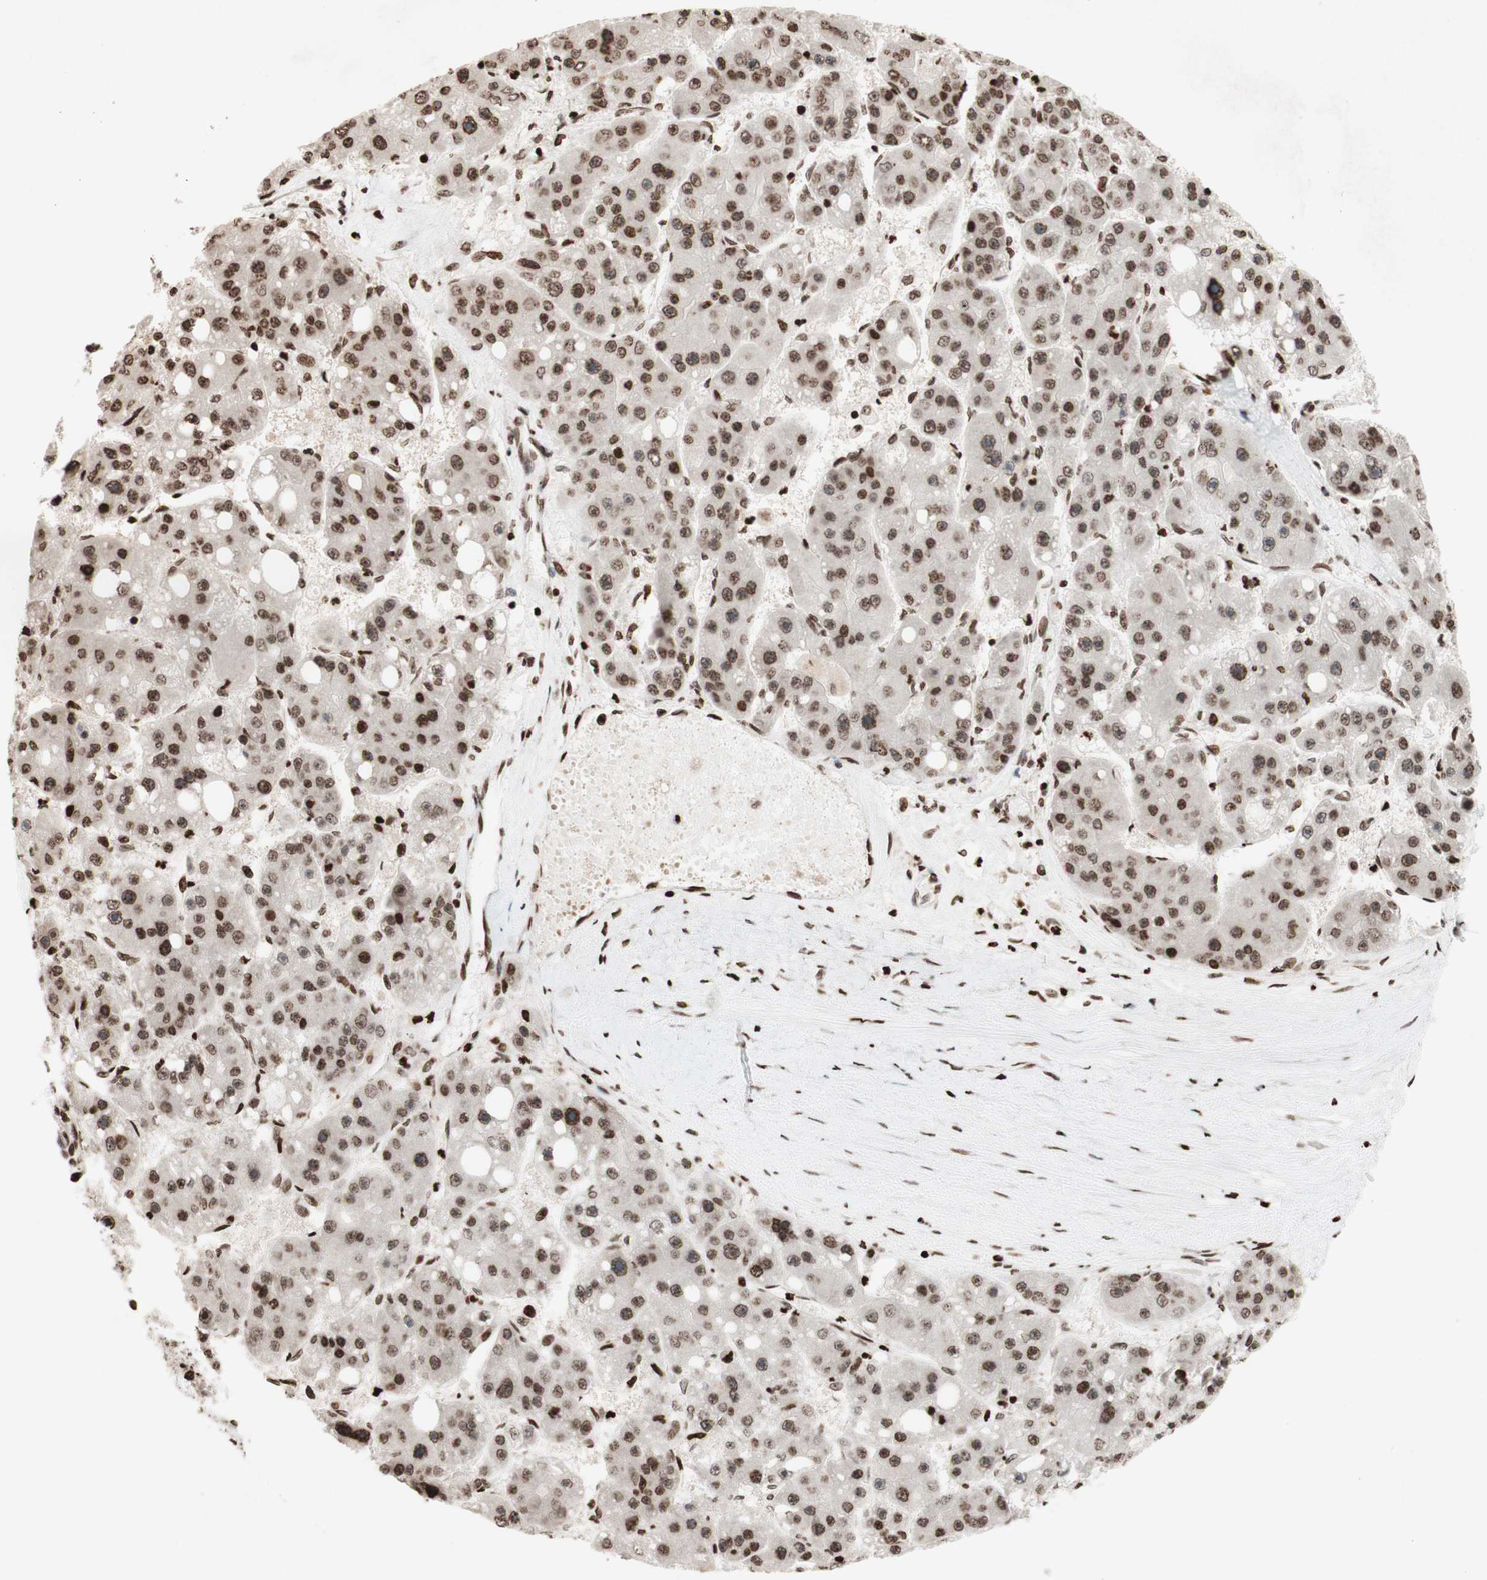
{"staining": {"intensity": "moderate", "quantity": ">75%", "location": "nuclear"}, "tissue": "liver cancer", "cell_type": "Tumor cells", "image_type": "cancer", "snomed": [{"axis": "morphology", "description": "Carcinoma, Hepatocellular, NOS"}, {"axis": "topography", "description": "Liver"}], "caption": "The histopathology image exhibits a brown stain indicating the presence of a protein in the nuclear of tumor cells in liver cancer (hepatocellular carcinoma).", "gene": "NCOA3", "patient": {"sex": "female", "age": 61}}